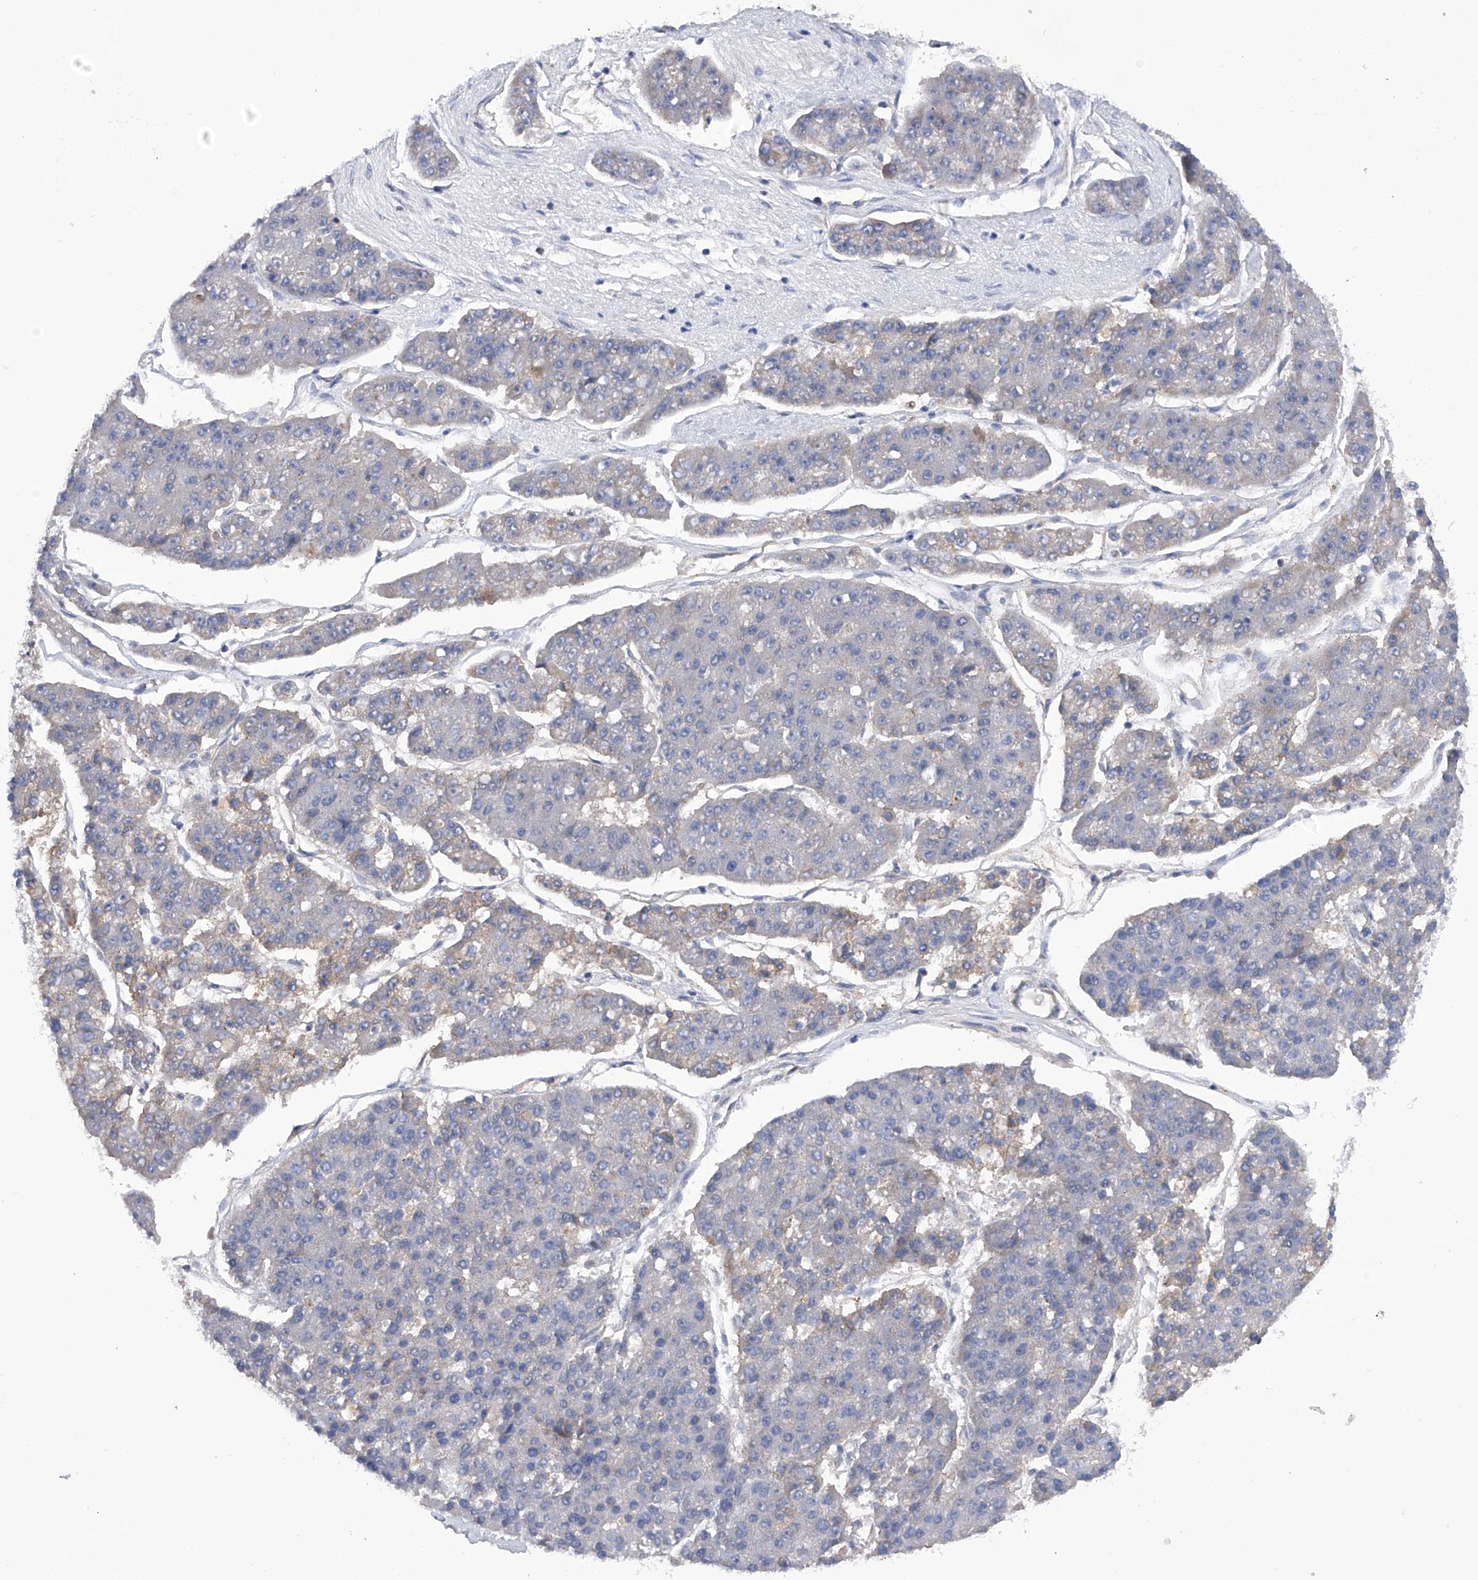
{"staining": {"intensity": "negative", "quantity": "none", "location": "none"}, "tissue": "pancreatic cancer", "cell_type": "Tumor cells", "image_type": "cancer", "snomed": [{"axis": "morphology", "description": "Adenocarcinoma, NOS"}, {"axis": "topography", "description": "Pancreas"}], "caption": "This is an immunohistochemistry image of adenocarcinoma (pancreatic). There is no staining in tumor cells.", "gene": "MLYCD", "patient": {"sex": "male", "age": 50}}